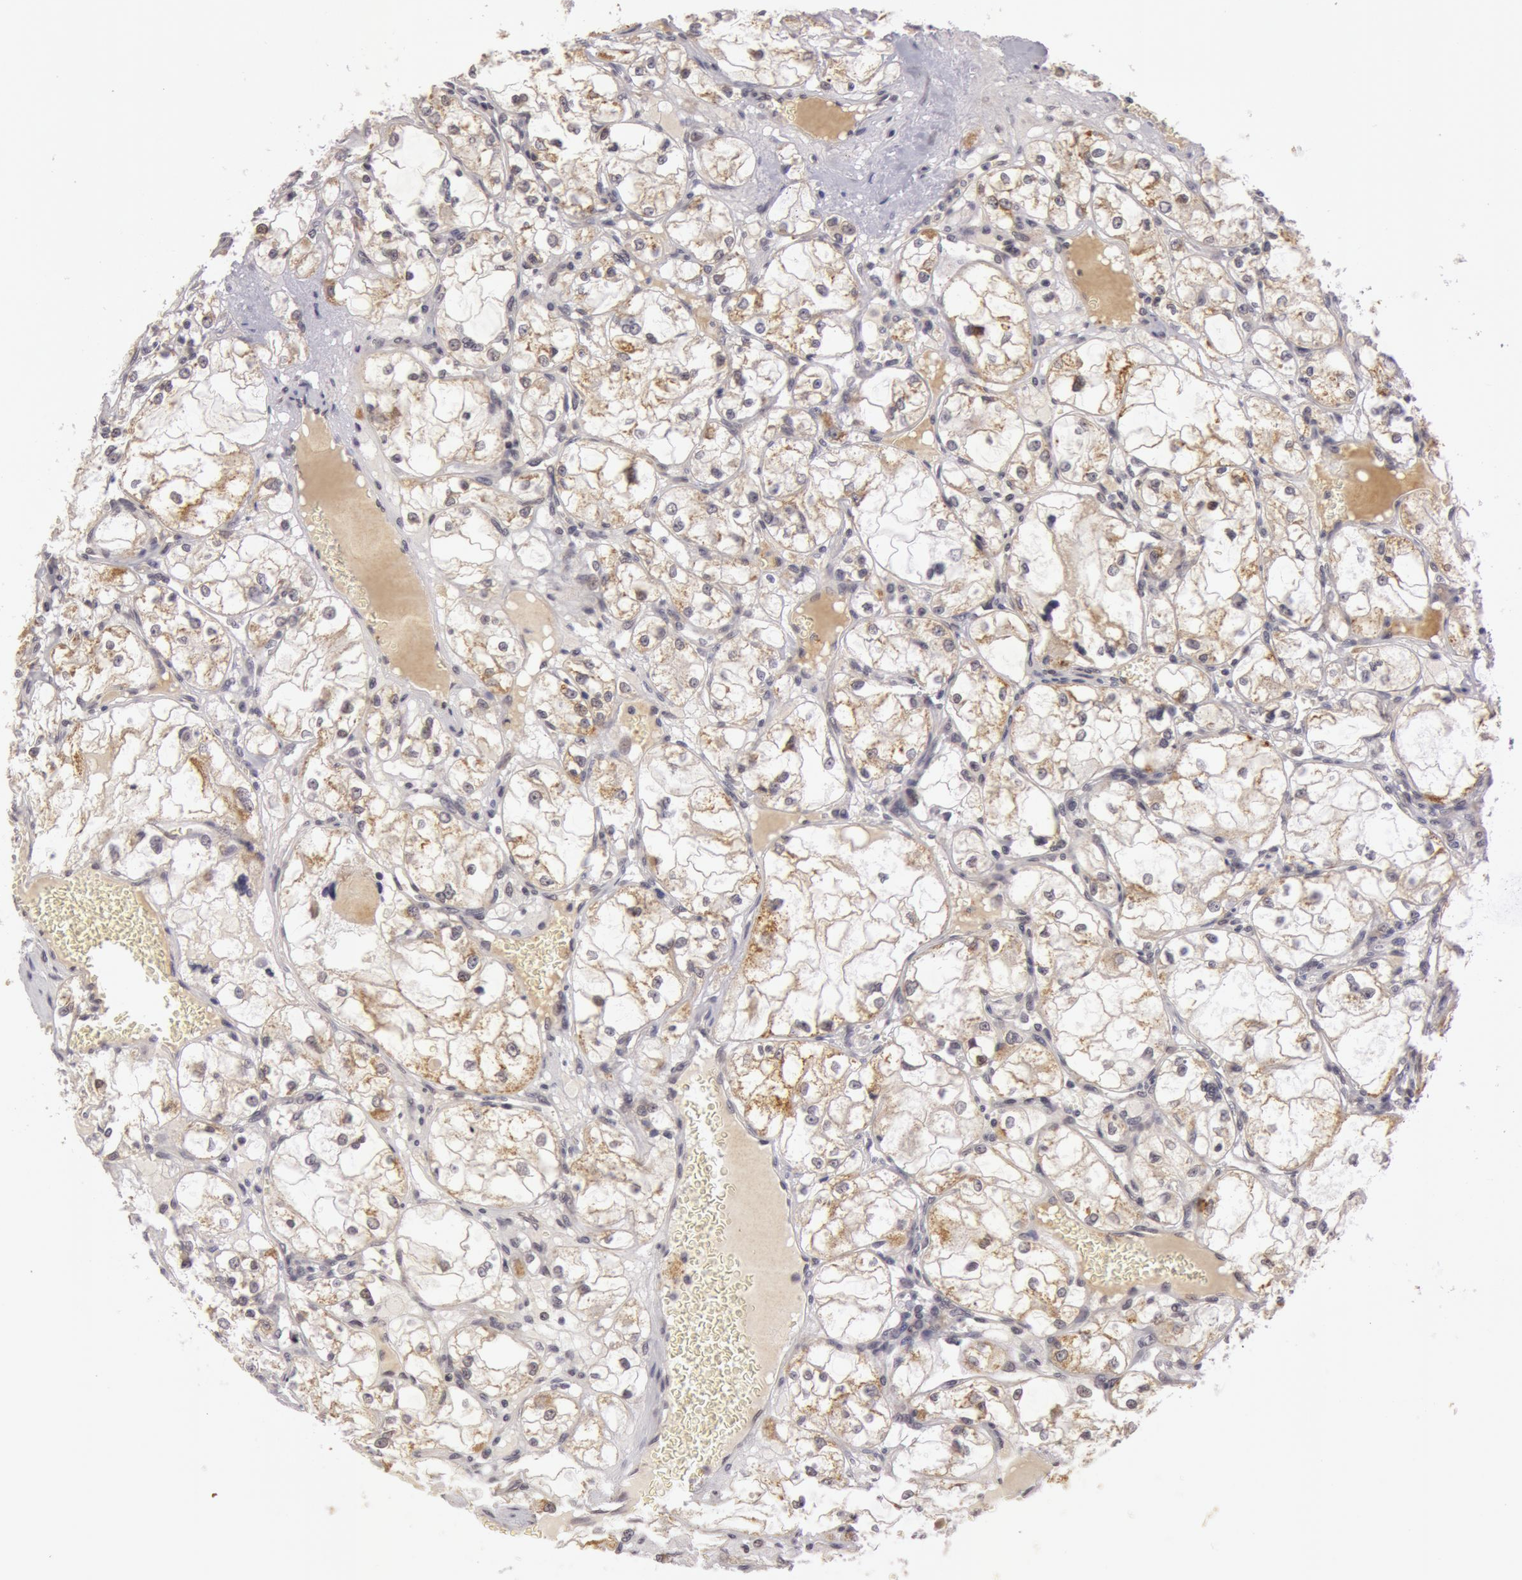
{"staining": {"intensity": "weak", "quantity": "<25%", "location": "cytoplasmic/membranous"}, "tissue": "renal cancer", "cell_type": "Tumor cells", "image_type": "cancer", "snomed": [{"axis": "morphology", "description": "Adenocarcinoma, NOS"}, {"axis": "topography", "description": "Kidney"}], "caption": "The histopathology image exhibits no staining of tumor cells in renal cancer.", "gene": "SYTL4", "patient": {"sex": "male", "age": 61}}